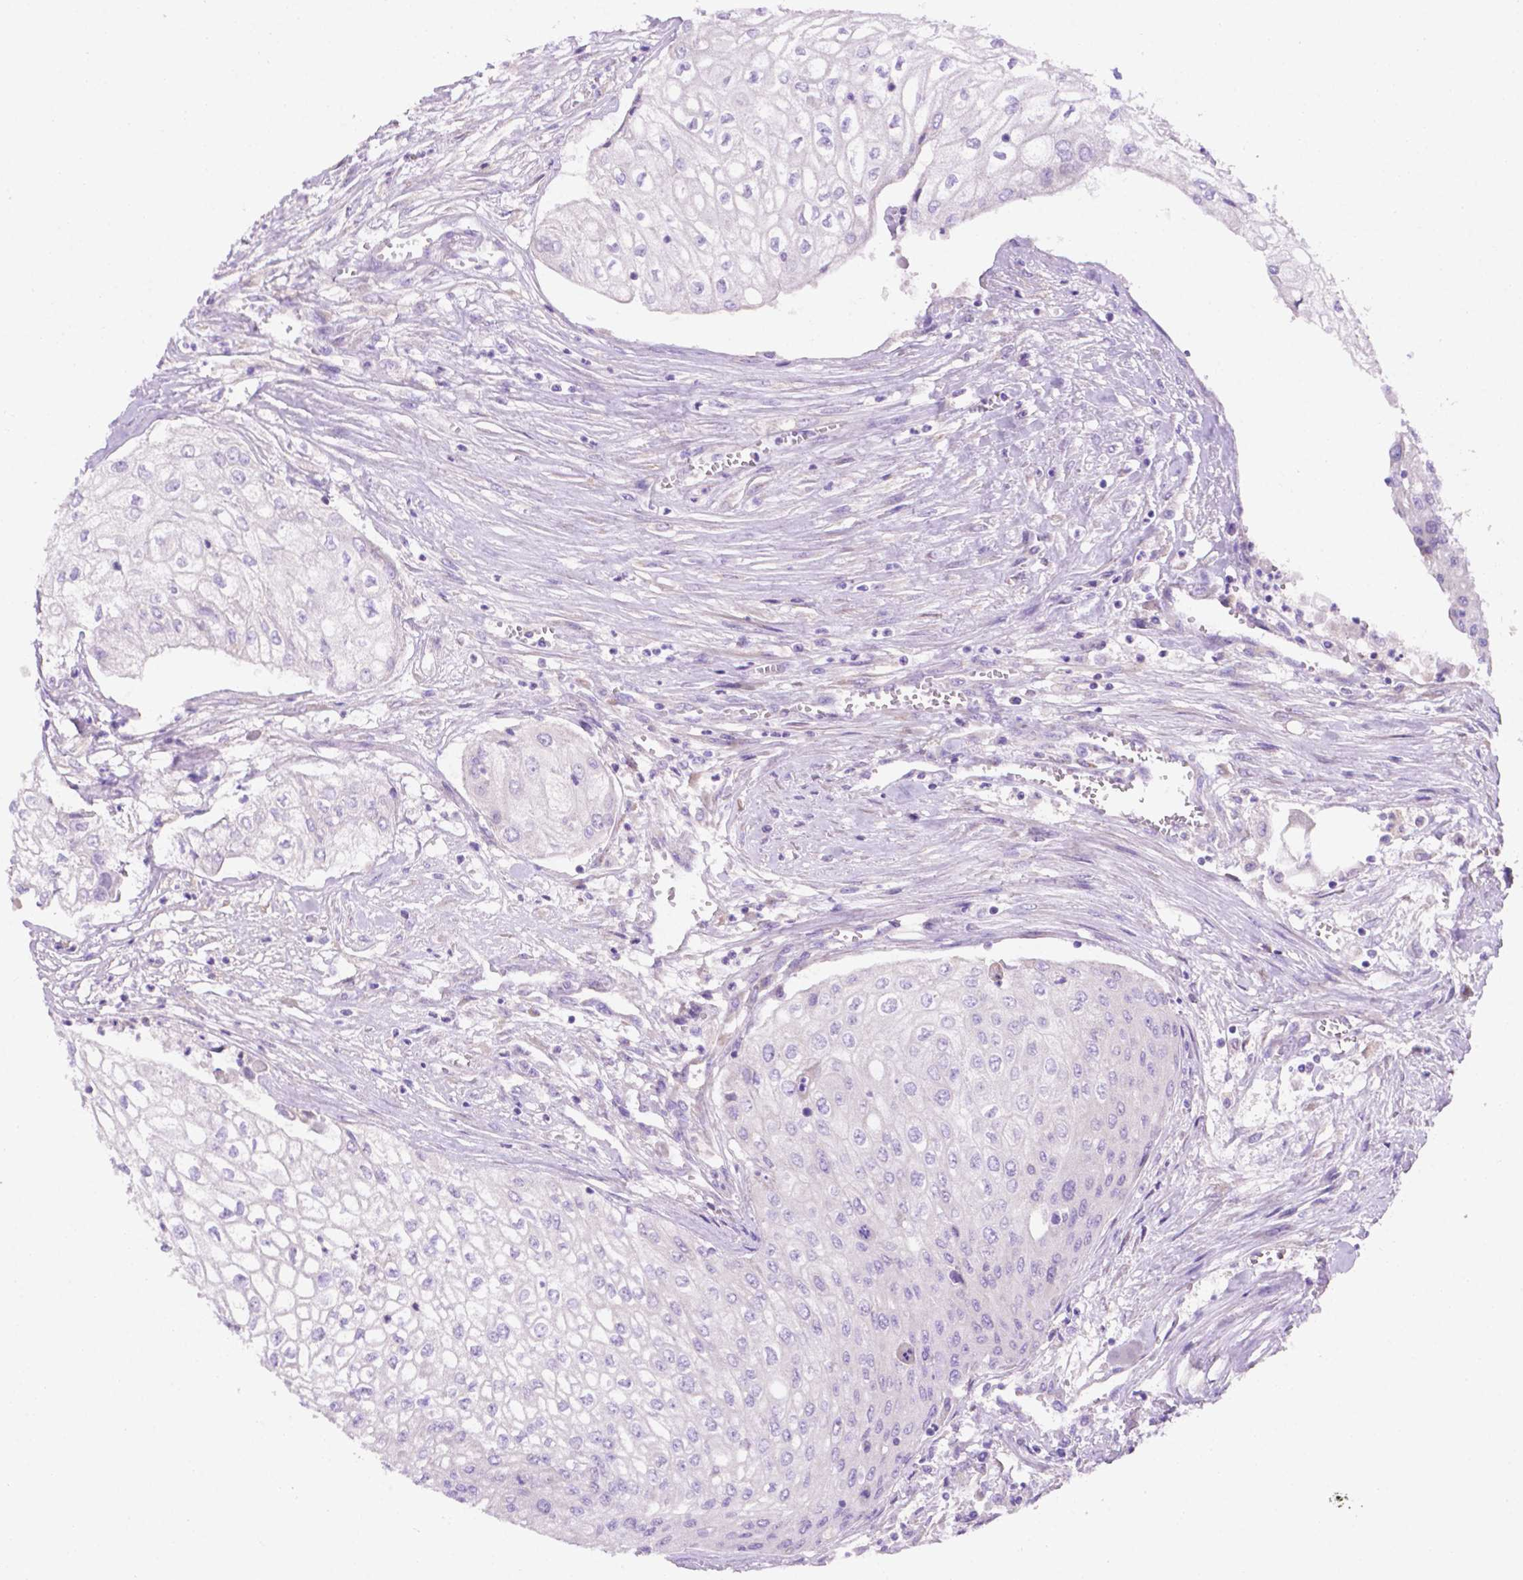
{"staining": {"intensity": "negative", "quantity": "none", "location": "none"}, "tissue": "urothelial cancer", "cell_type": "Tumor cells", "image_type": "cancer", "snomed": [{"axis": "morphology", "description": "Urothelial carcinoma, High grade"}, {"axis": "topography", "description": "Urinary bladder"}], "caption": "High power microscopy photomicrograph of an IHC photomicrograph of high-grade urothelial carcinoma, revealing no significant staining in tumor cells.", "gene": "CEACAM7", "patient": {"sex": "male", "age": 62}}